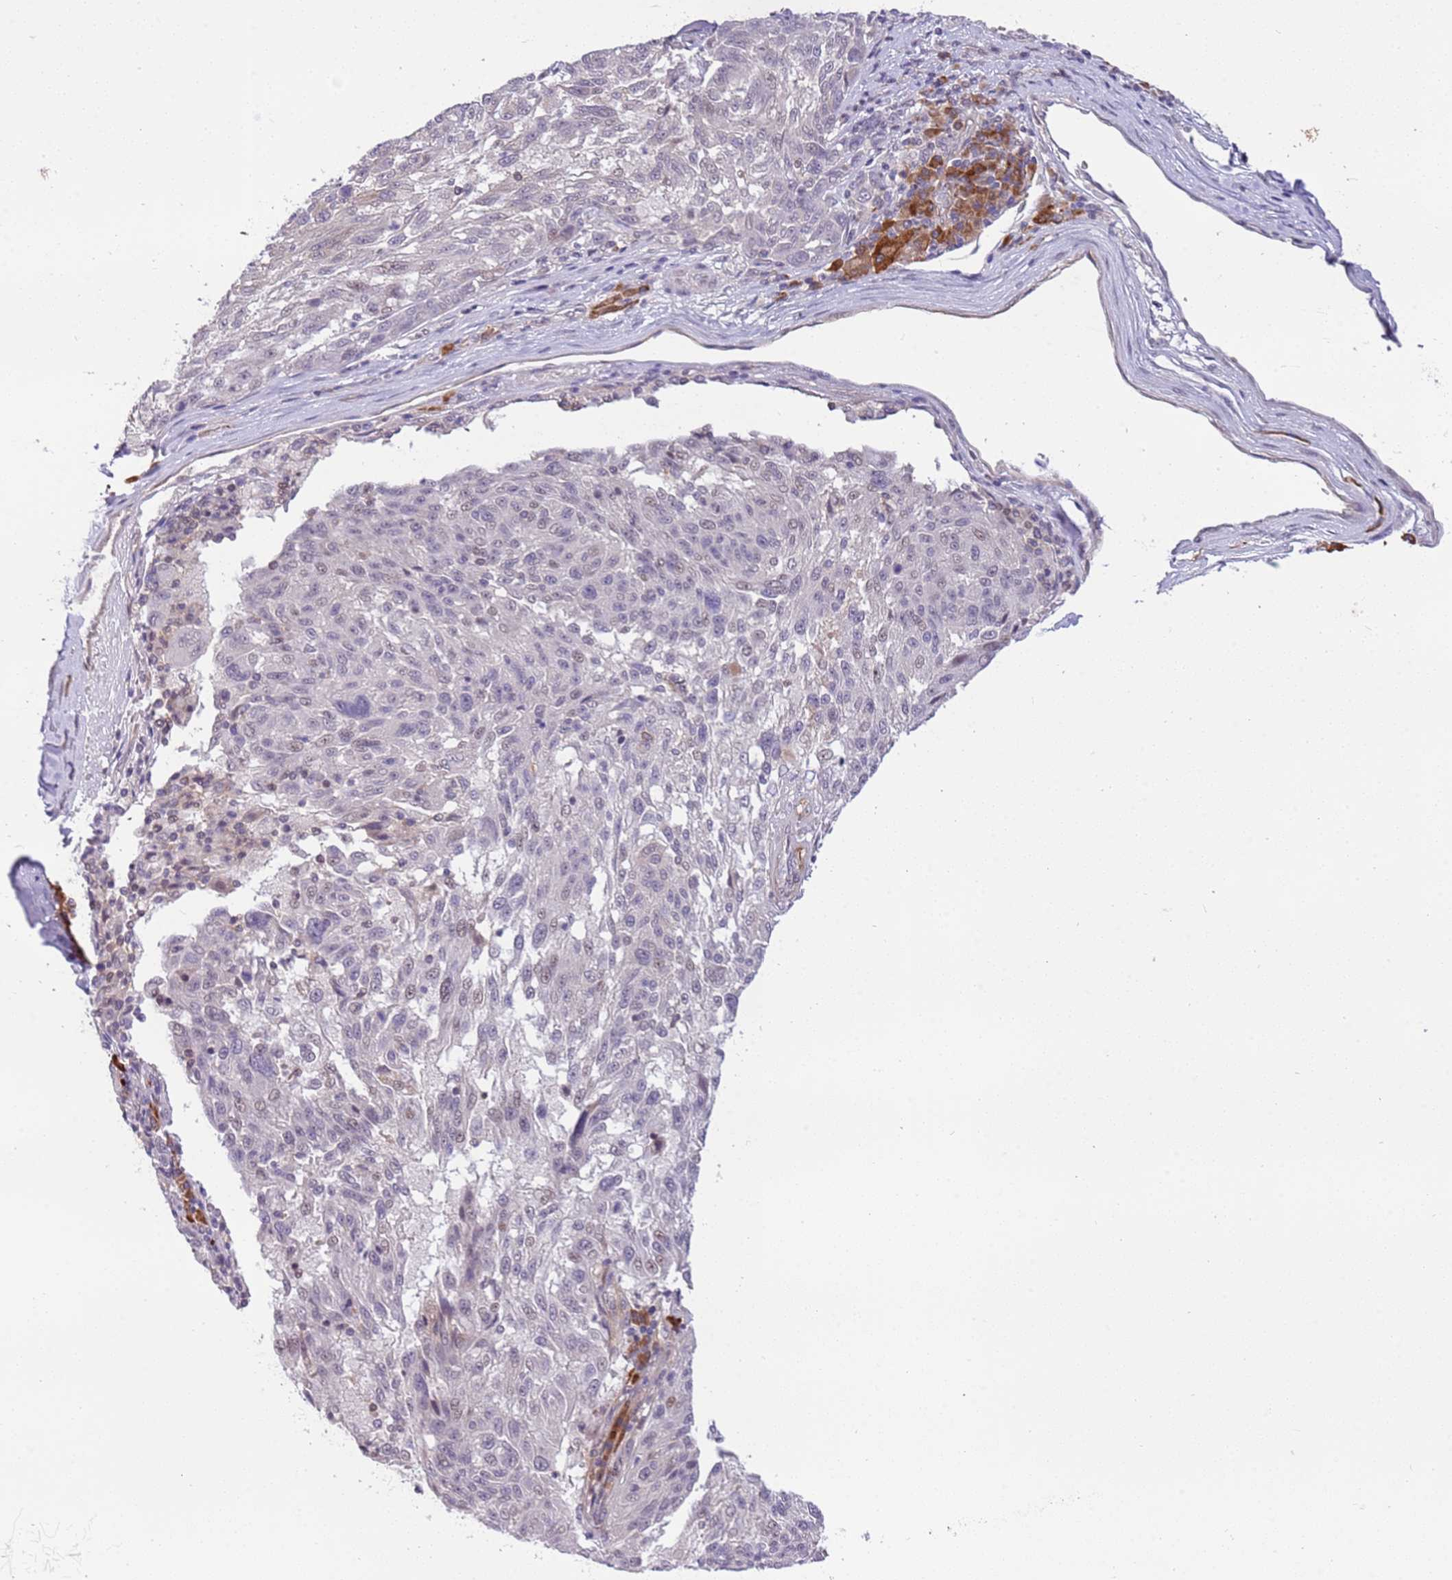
{"staining": {"intensity": "weak", "quantity": "<25%", "location": "nuclear"}, "tissue": "melanoma", "cell_type": "Tumor cells", "image_type": "cancer", "snomed": [{"axis": "morphology", "description": "Malignant melanoma, NOS"}, {"axis": "topography", "description": "Skin"}], "caption": "Image shows no significant protein expression in tumor cells of melanoma.", "gene": "MAGEF1", "patient": {"sex": "male", "age": 53}}